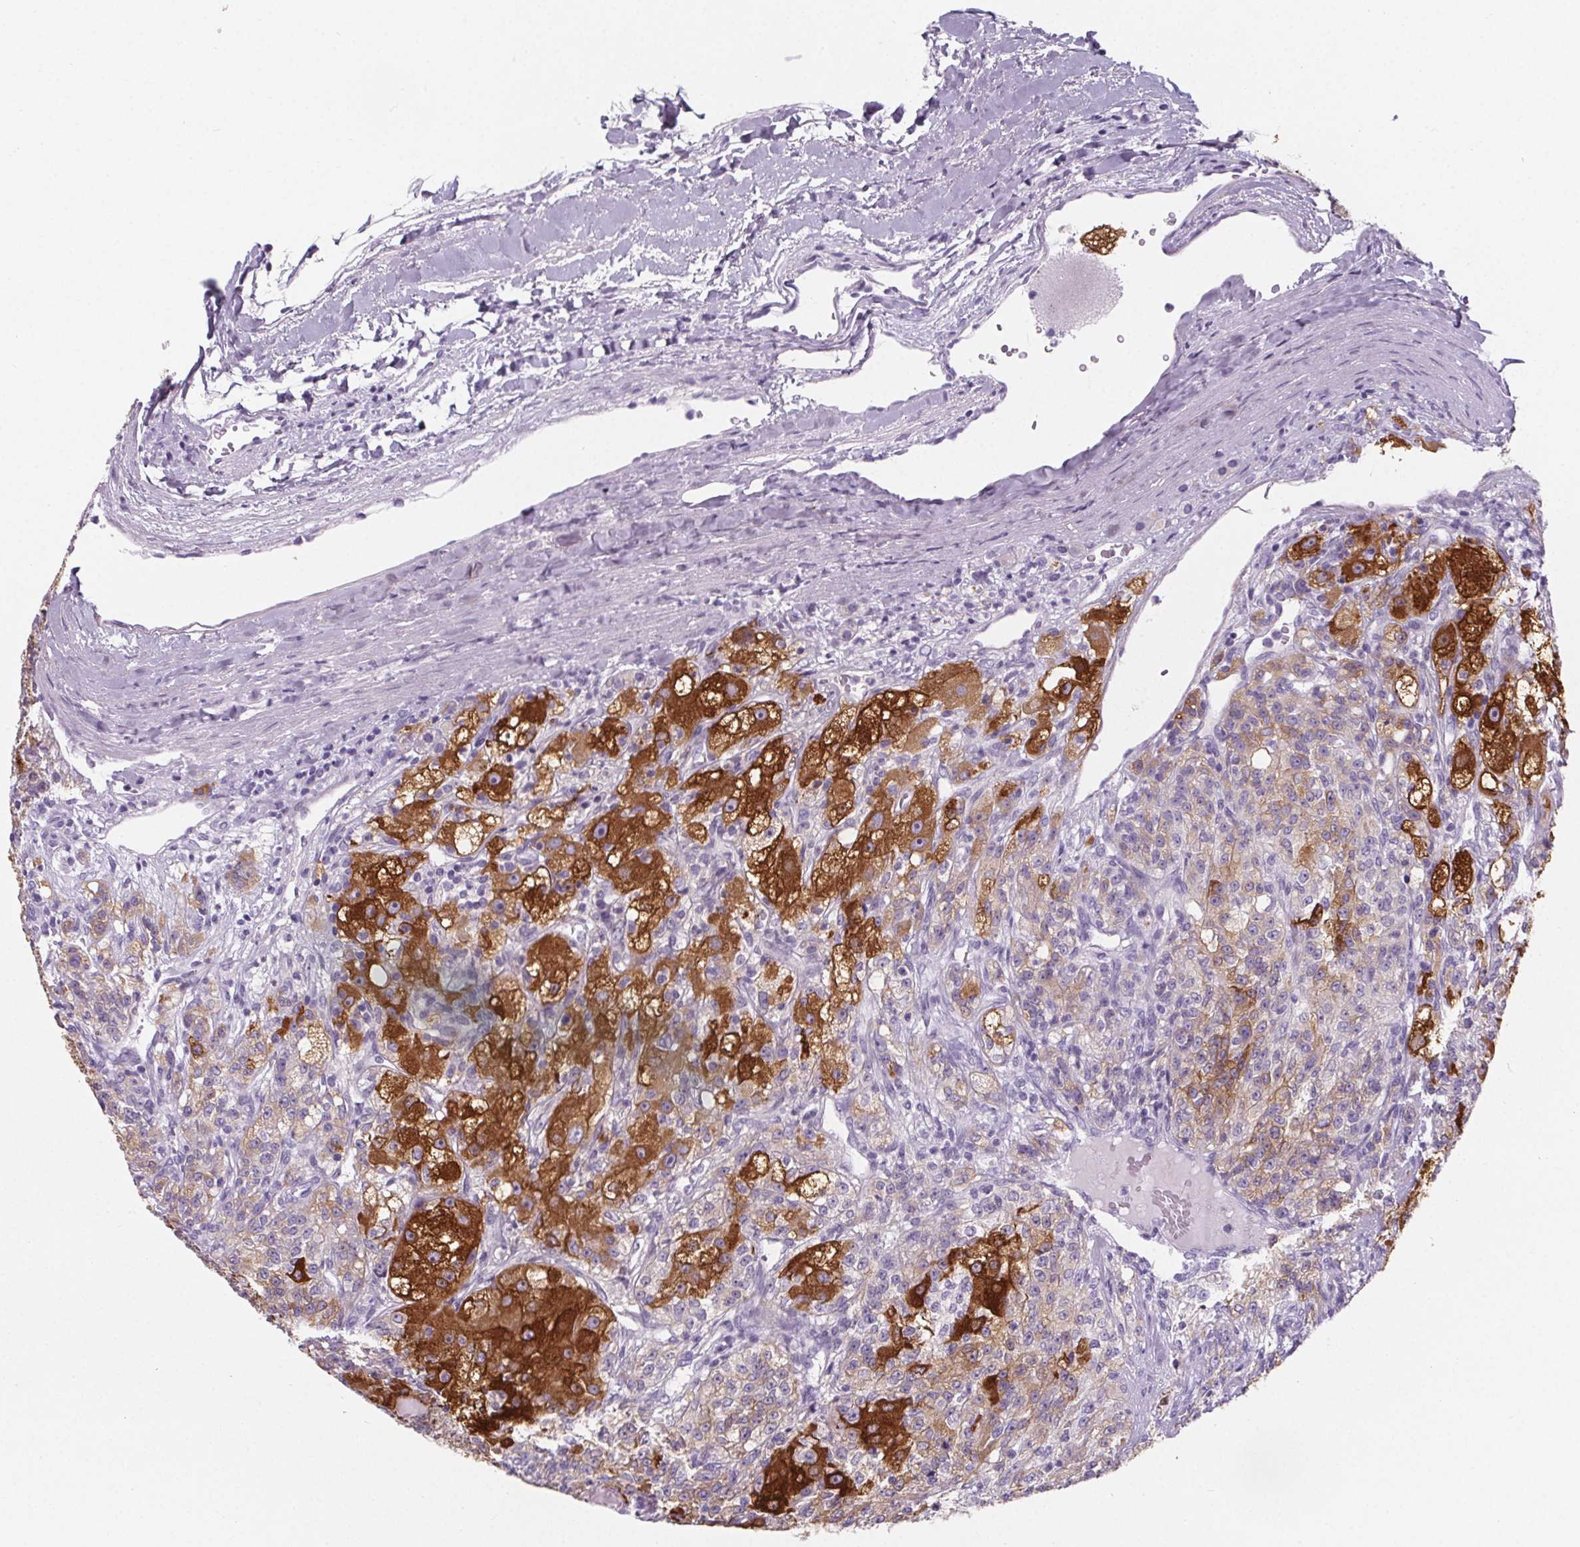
{"staining": {"intensity": "strong", "quantity": "<25%", "location": "cytoplasmic/membranous"}, "tissue": "renal cancer", "cell_type": "Tumor cells", "image_type": "cancer", "snomed": [{"axis": "morphology", "description": "Adenocarcinoma, NOS"}, {"axis": "topography", "description": "Kidney"}], "caption": "DAB (3,3'-diaminobenzidine) immunohistochemical staining of human renal adenocarcinoma displays strong cytoplasmic/membranous protein positivity in about <25% of tumor cells.", "gene": "ADRB1", "patient": {"sex": "female", "age": 63}}